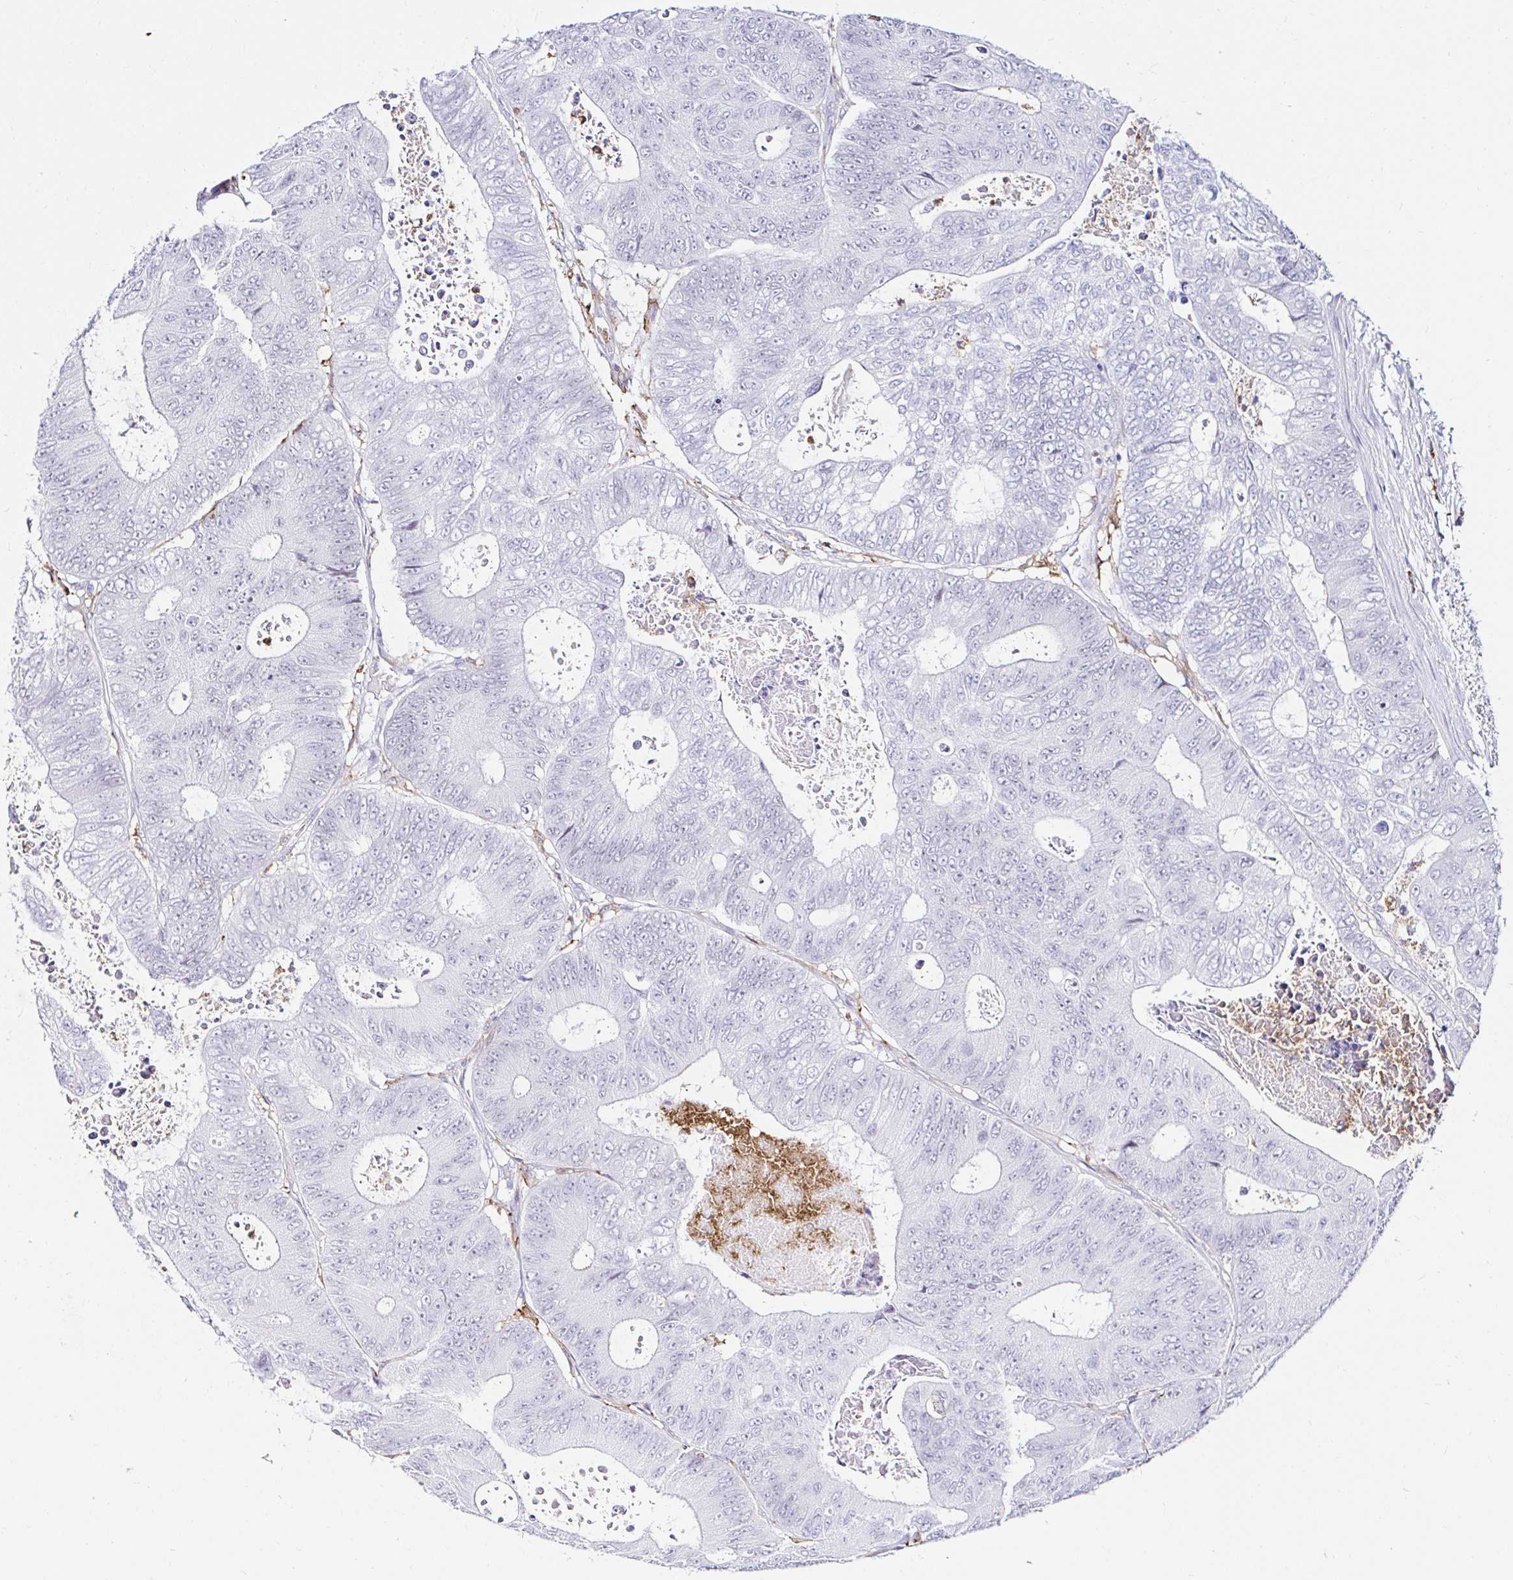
{"staining": {"intensity": "negative", "quantity": "none", "location": "none"}, "tissue": "colorectal cancer", "cell_type": "Tumor cells", "image_type": "cancer", "snomed": [{"axis": "morphology", "description": "Adenocarcinoma, NOS"}, {"axis": "topography", "description": "Colon"}], "caption": "Protein analysis of adenocarcinoma (colorectal) demonstrates no significant staining in tumor cells.", "gene": "CYBB", "patient": {"sex": "female", "age": 48}}